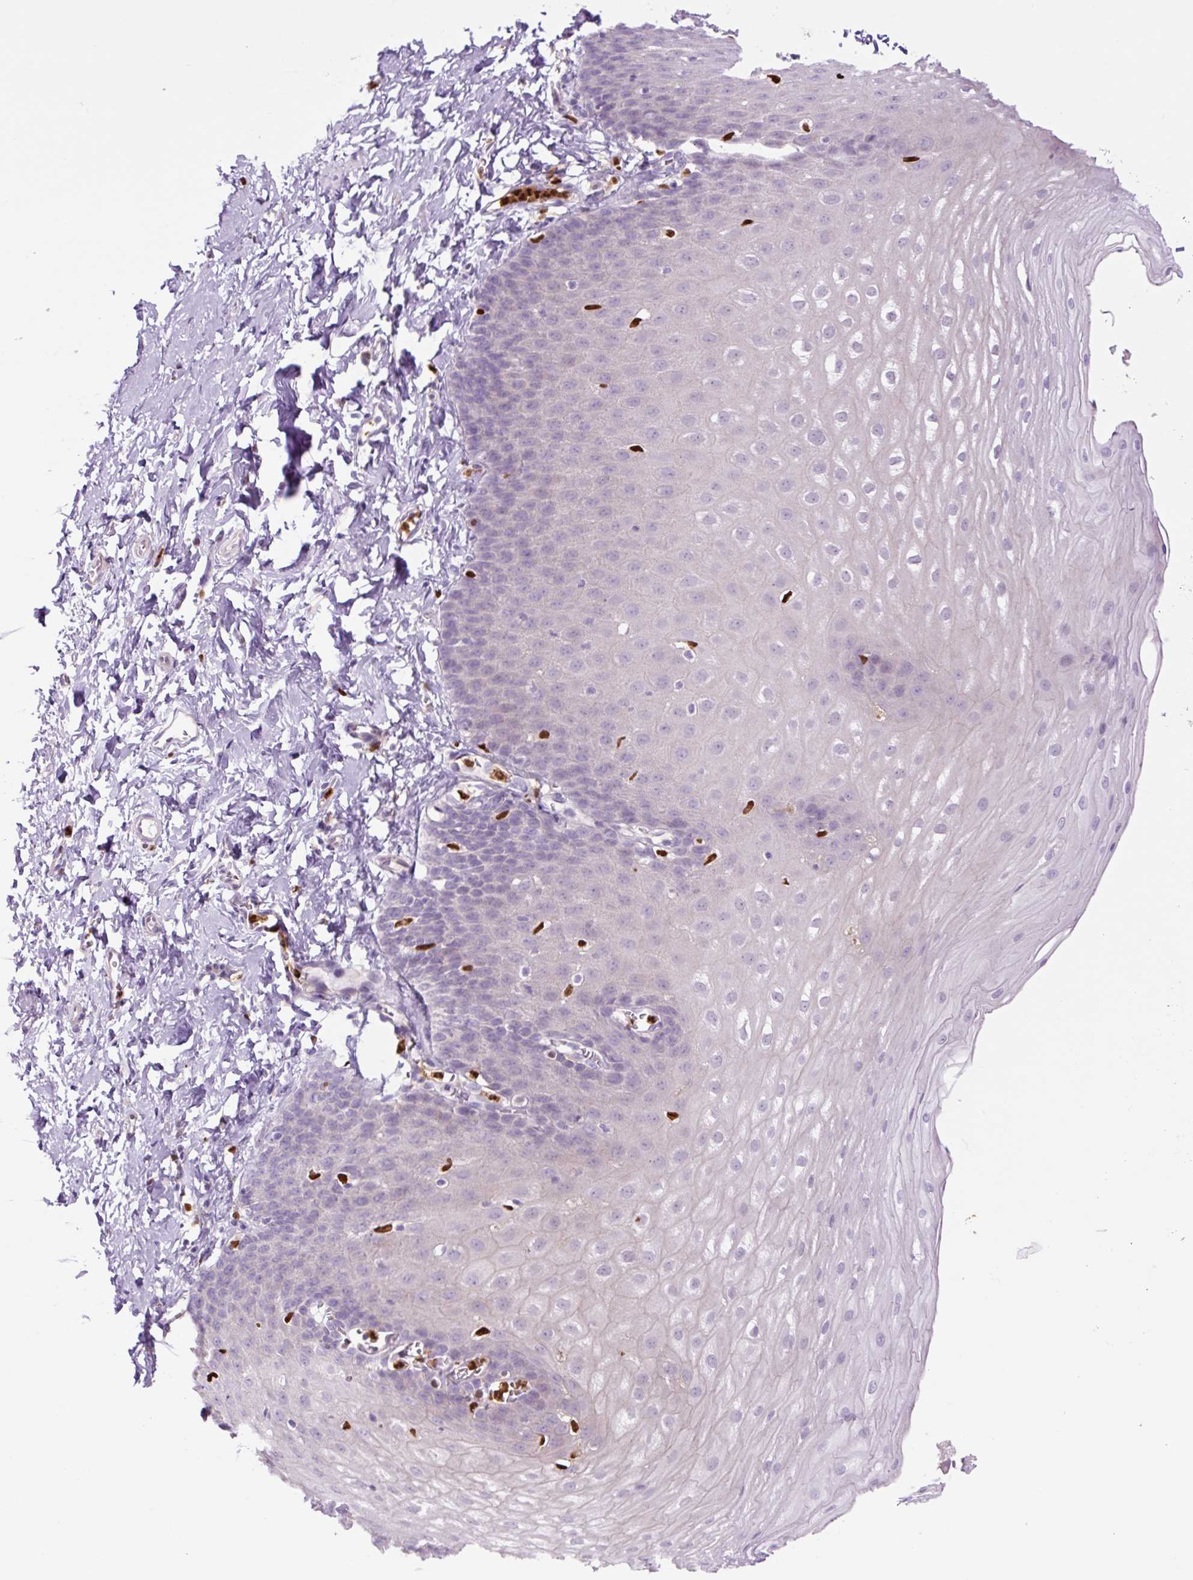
{"staining": {"intensity": "negative", "quantity": "none", "location": "none"}, "tissue": "esophagus", "cell_type": "Squamous epithelial cells", "image_type": "normal", "snomed": [{"axis": "morphology", "description": "Normal tissue, NOS"}, {"axis": "topography", "description": "Esophagus"}], "caption": "Histopathology image shows no protein staining in squamous epithelial cells of unremarkable esophagus.", "gene": "SPI1", "patient": {"sex": "male", "age": 70}}